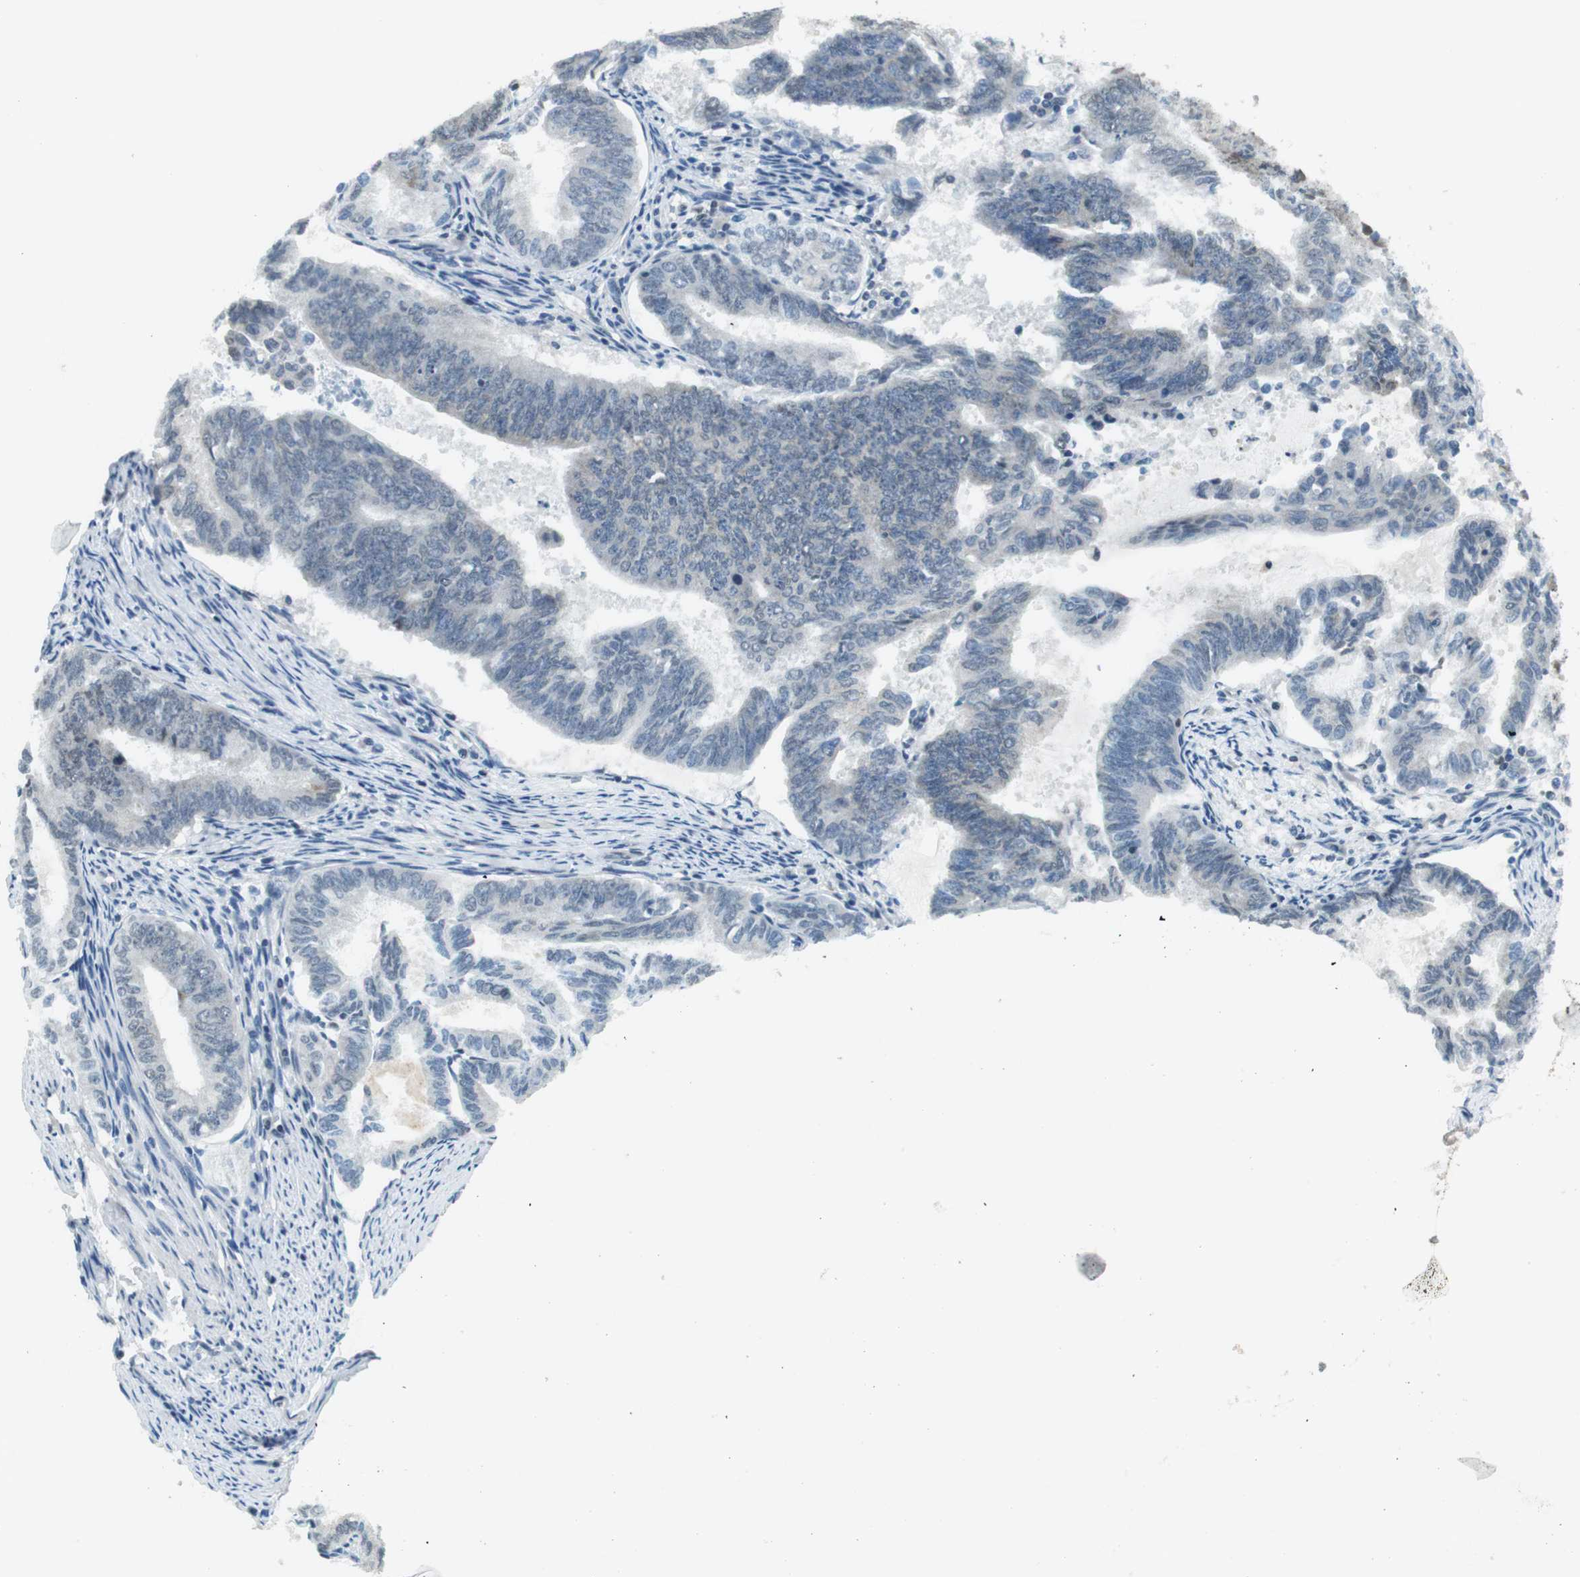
{"staining": {"intensity": "negative", "quantity": "none", "location": "none"}, "tissue": "endometrial cancer", "cell_type": "Tumor cells", "image_type": "cancer", "snomed": [{"axis": "morphology", "description": "Adenocarcinoma, NOS"}, {"axis": "topography", "description": "Endometrium"}], "caption": "Adenocarcinoma (endometrial) stained for a protein using immunohistochemistry reveals no expression tumor cells.", "gene": "NEK4", "patient": {"sex": "female", "age": 86}}